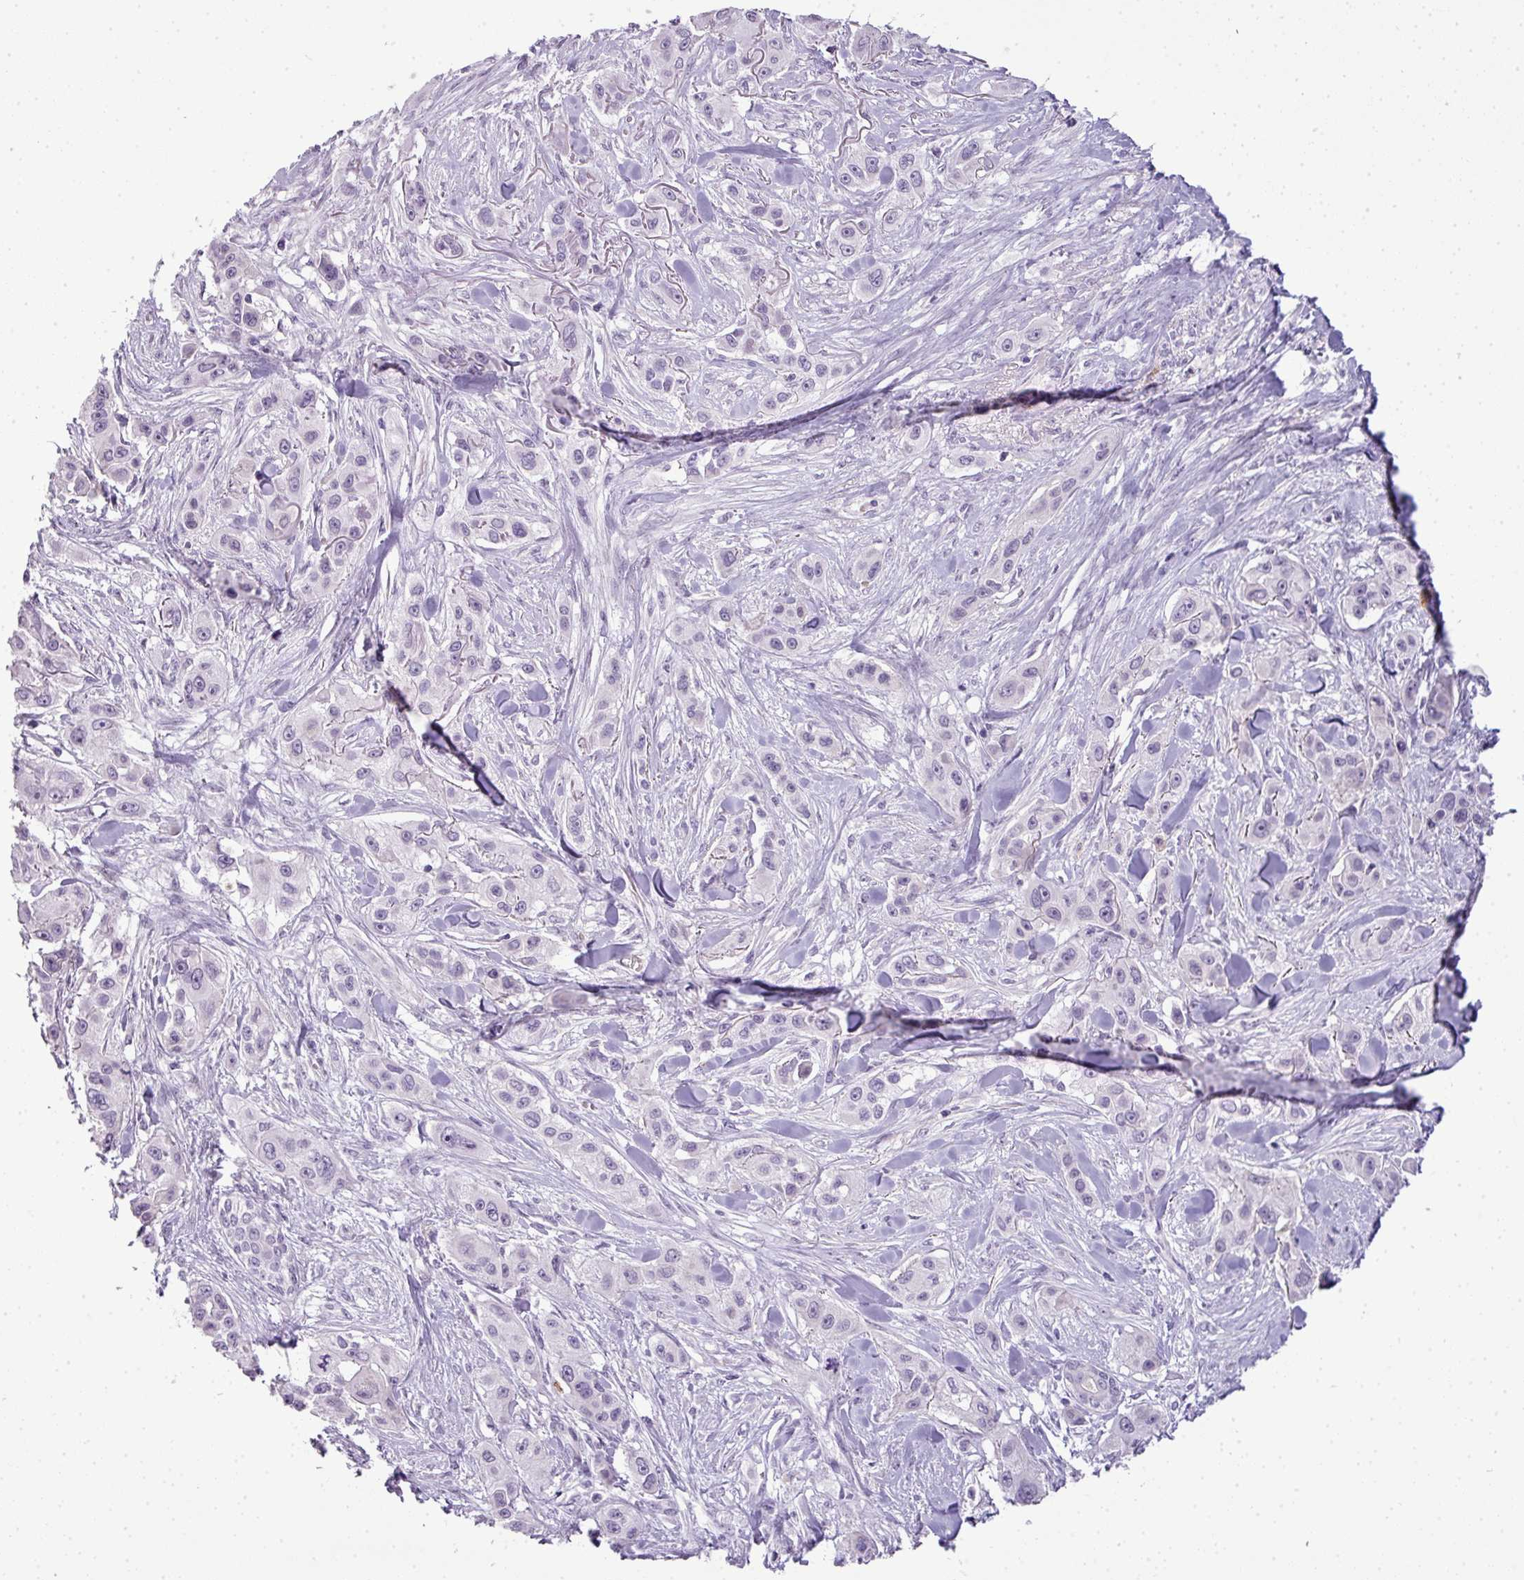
{"staining": {"intensity": "negative", "quantity": "none", "location": "none"}, "tissue": "skin cancer", "cell_type": "Tumor cells", "image_type": "cancer", "snomed": [{"axis": "morphology", "description": "Squamous cell carcinoma, NOS"}, {"axis": "topography", "description": "Skin"}], "caption": "Skin cancer was stained to show a protein in brown. There is no significant positivity in tumor cells.", "gene": "C4B", "patient": {"sex": "male", "age": 63}}